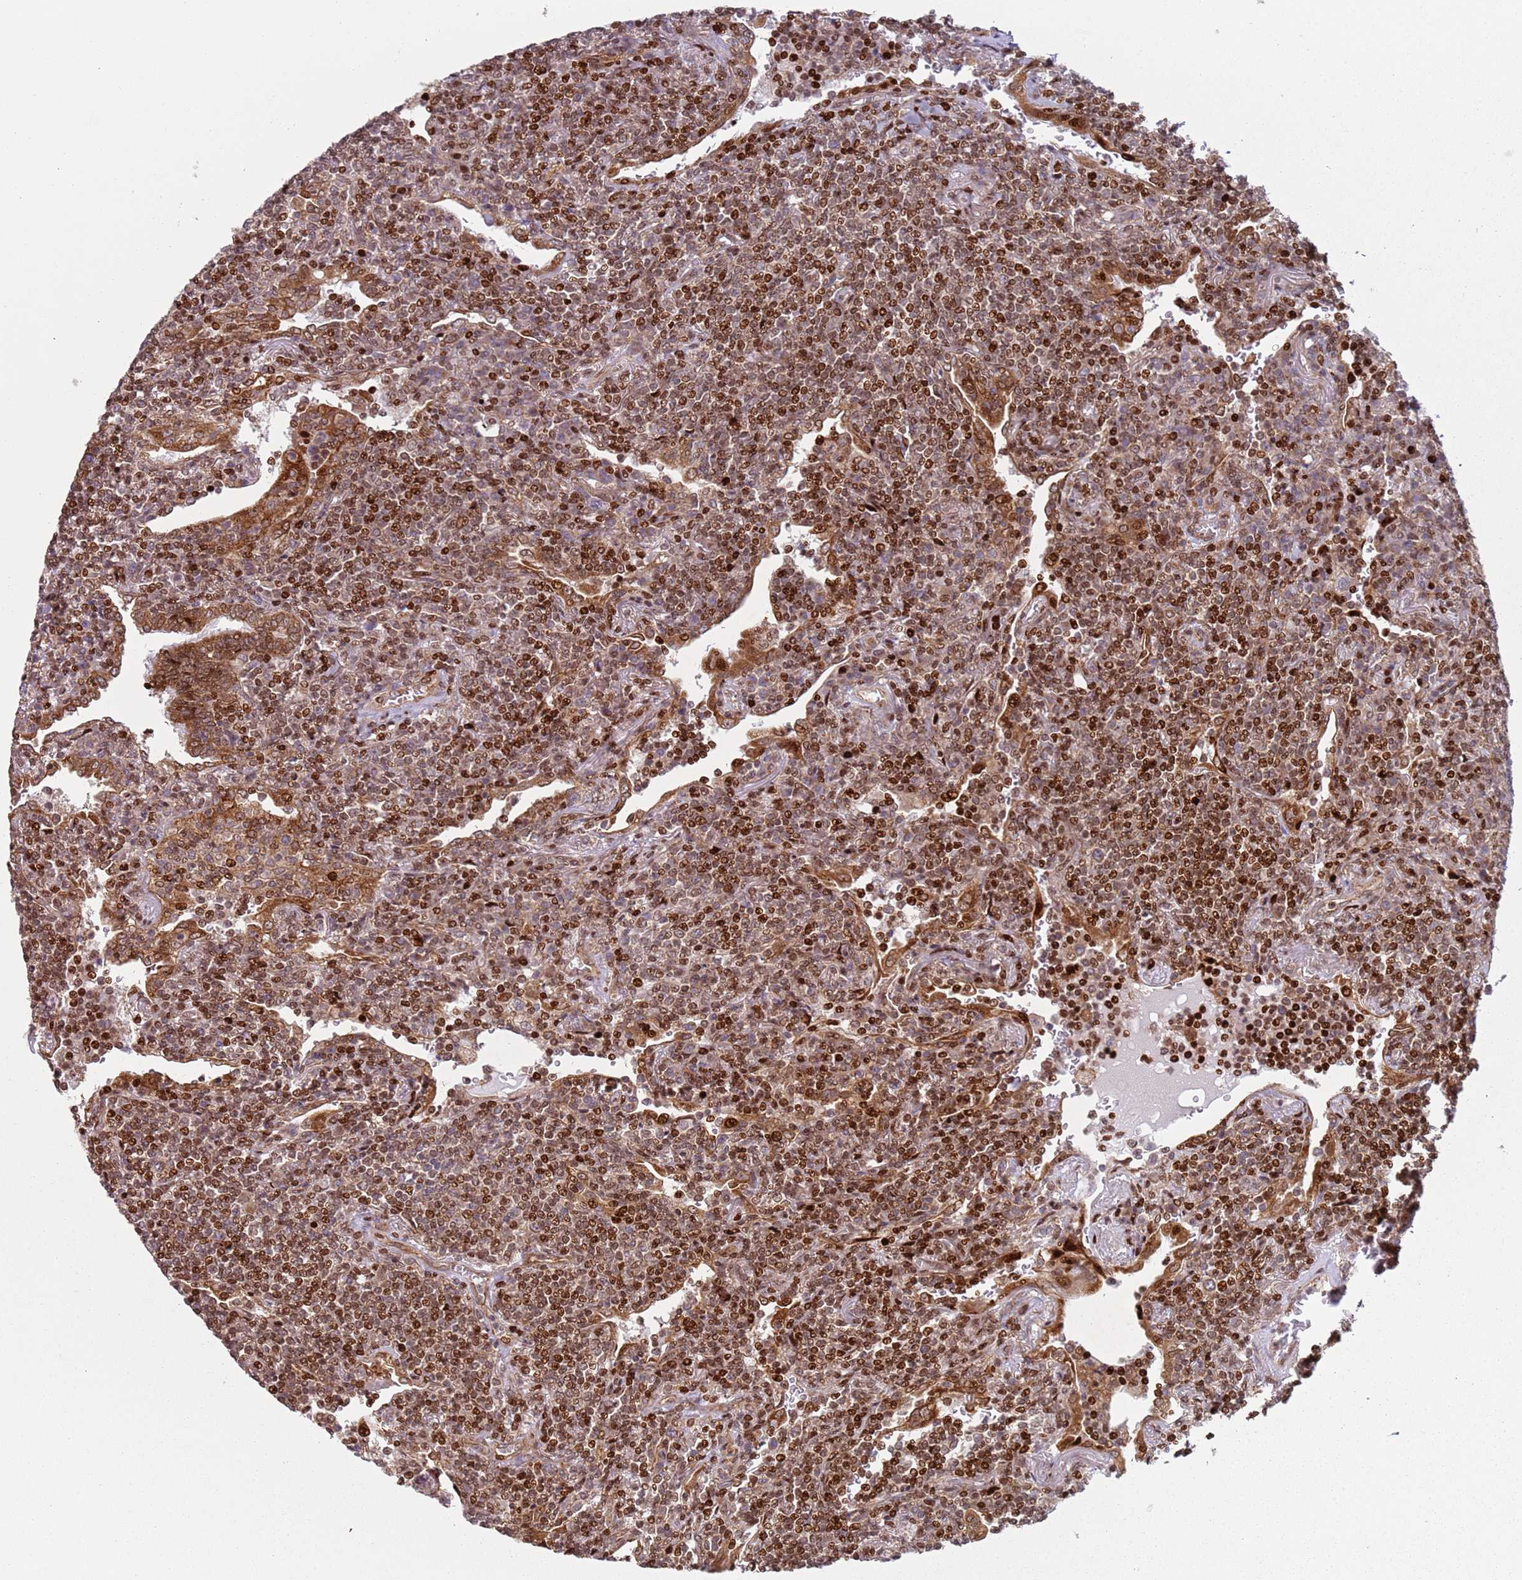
{"staining": {"intensity": "strong", "quantity": ">75%", "location": "nuclear"}, "tissue": "lymphoma", "cell_type": "Tumor cells", "image_type": "cancer", "snomed": [{"axis": "morphology", "description": "Malignant lymphoma, non-Hodgkin's type, Low grade"}, {"axis": "topography", "description": "Lung"}], "caption": "The histopathology image displays immunohistochemical staining of lymphoma. There is strong nuclear positivity is identified in approximately >75% of tumor cells. The protein is stained brown, and the nuclei are stained in blue (DAB (3,3'-diaminobenzidine) IHC with brightfield microscopy, high magnification).", "gene": "HNRNPLL", "patient": {"sex": "female", "age": 71}}